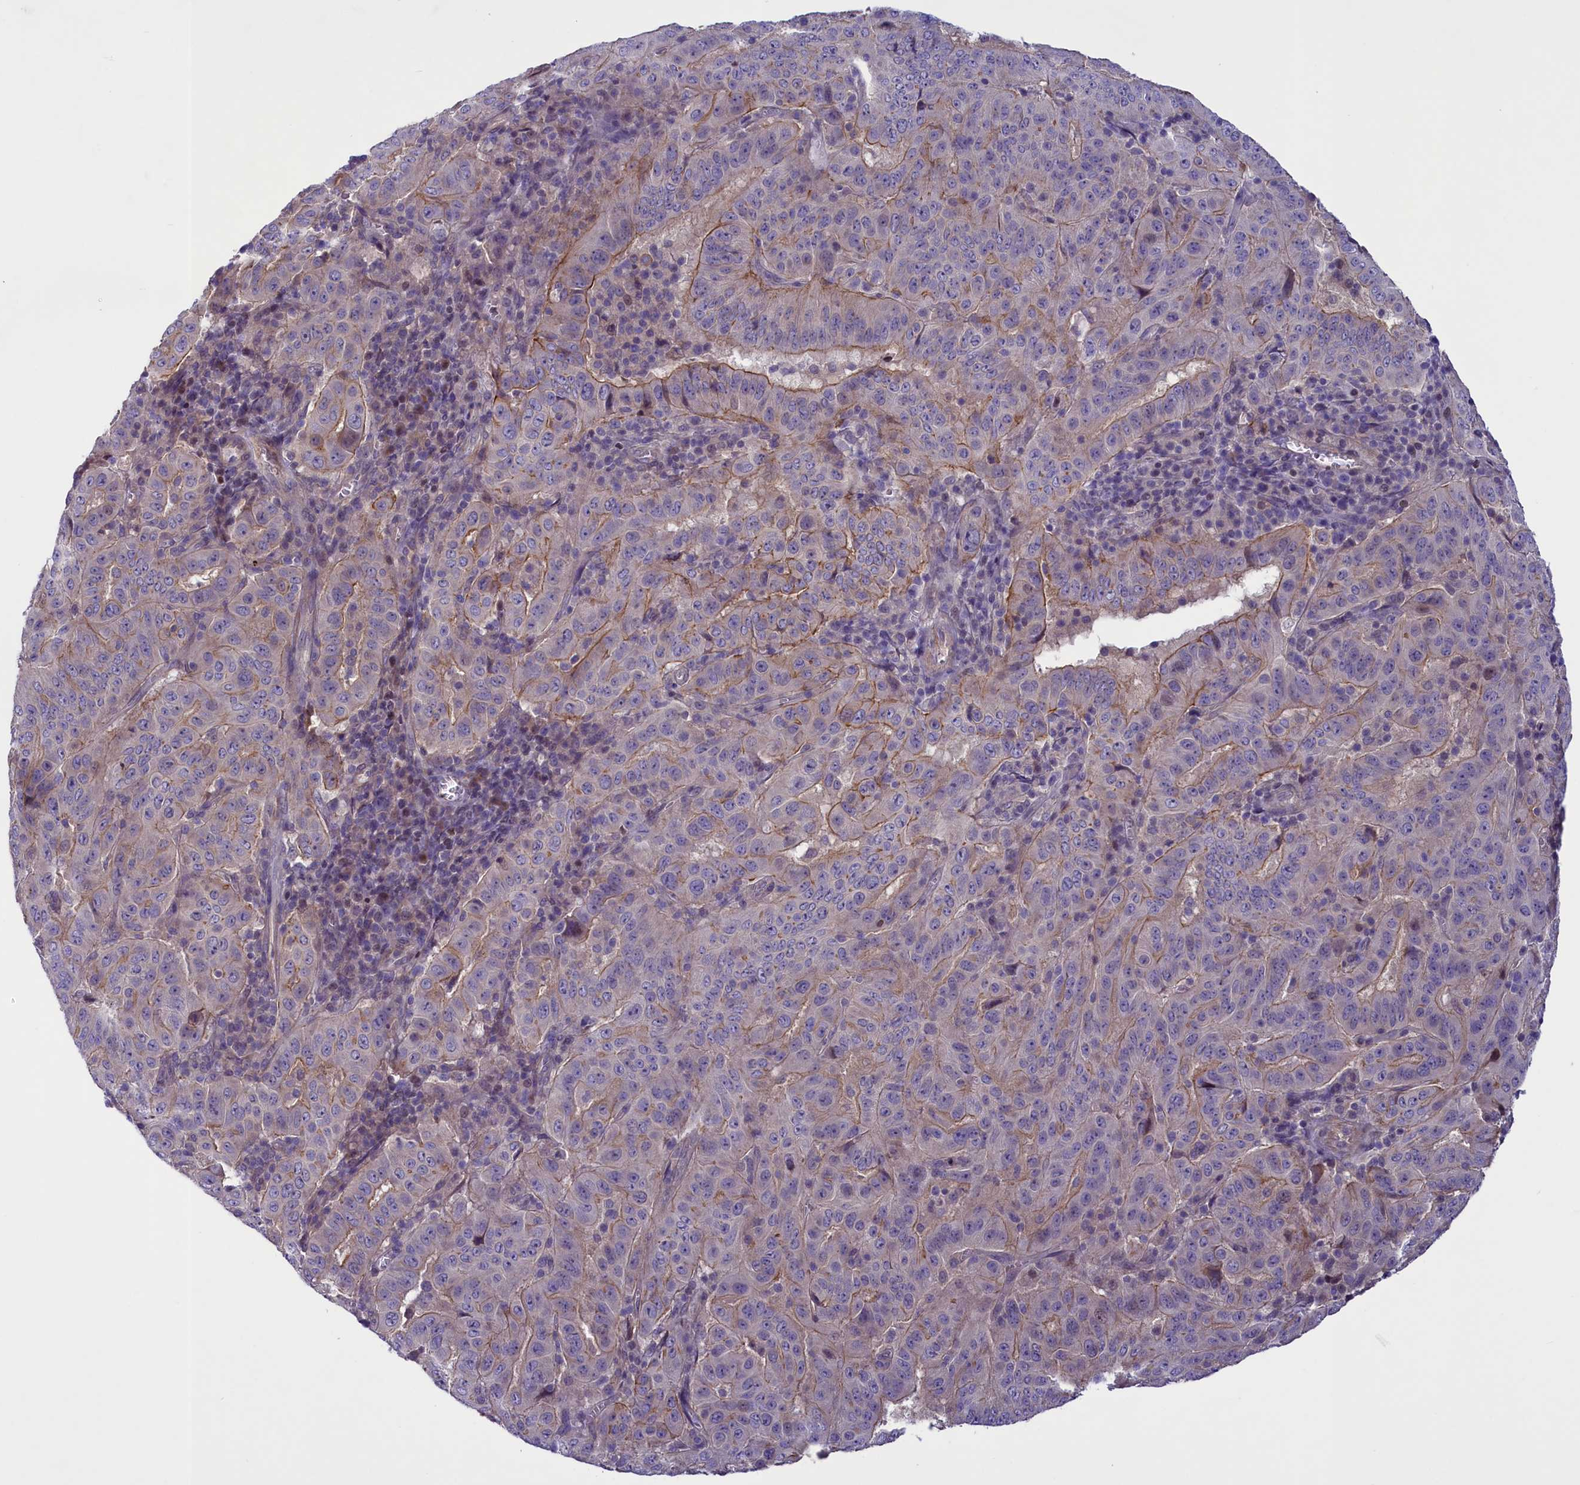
{"staining": {"intensity": "moderate", "quantity": "<25%", "location": "cytoplasmic/membranous"}, "tissue": "pancreatic cancer", "cell_type": "Tumor cells", "image_type": "cancer", "snomed": [{"axis": "morphology", "description": "Adenocarcinoma, NOS"}, {"axis": "topography", "description": "Pancreas"}], "caption": "Adenocarcinoma (pancreatic) stained for a protein (brown) displays moderate cytoplasmic/membranous positive expression in approximately <25% of tumor cells.", "gene": "MAN2C1", "patient": {"sex": "male", "age": 63}}